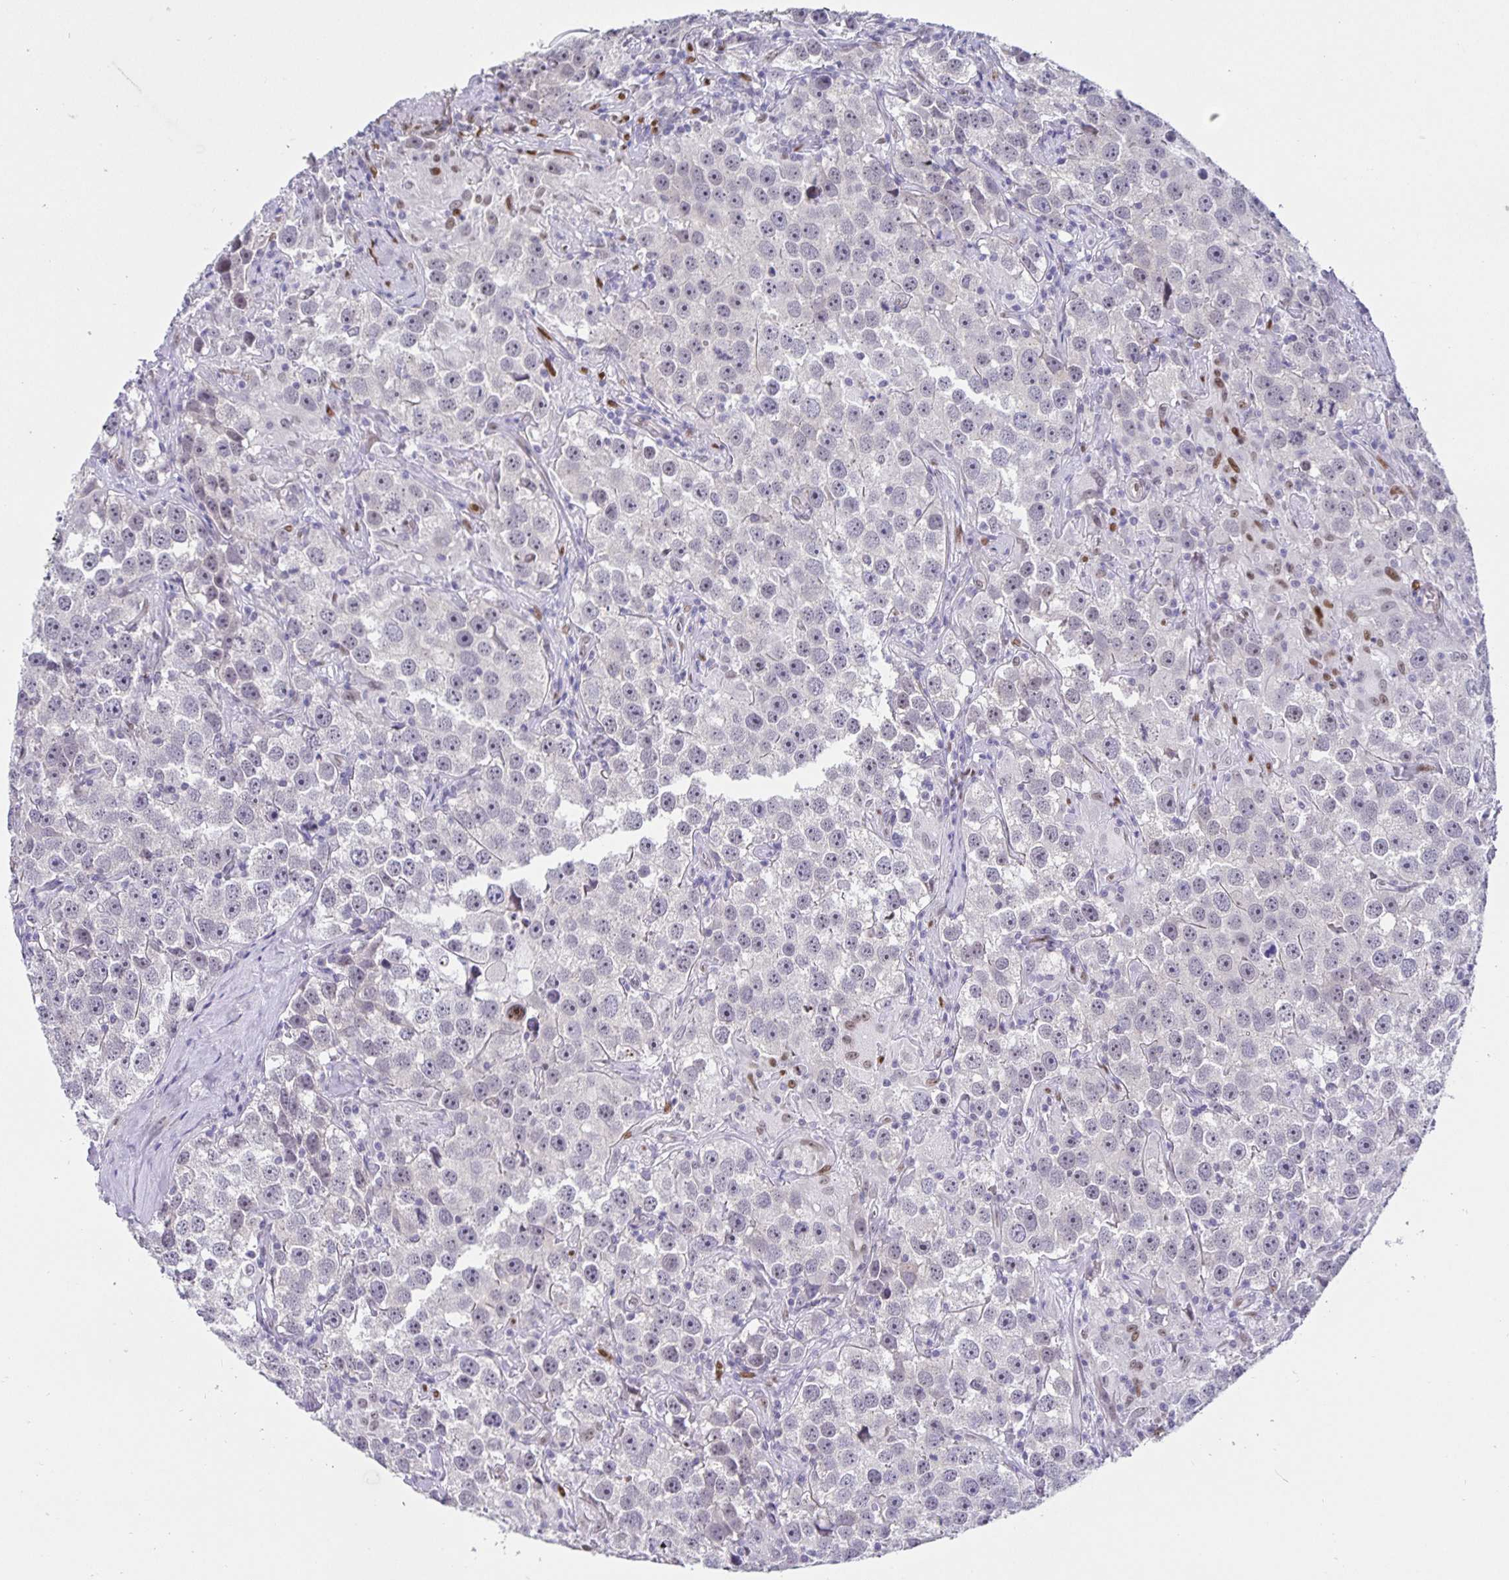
{"staining": {"intensity": "negative", "quantity": "none", "location": "none"}, "tissue": "testis cancer", "cell_type": "Tumor cells", "image_type": "cancer", "snomed": [{"axis": "morphology", "description": "Seminoma, NOS"}, {"axis": "topography", "description": "Testis"}], "caption": "Human testis cancer (seminoma) stained for a protein using IHC reveals no staining in tumor cells.", "gene": "FOSL2", "patient": {"sex": "male", "age": 49}}